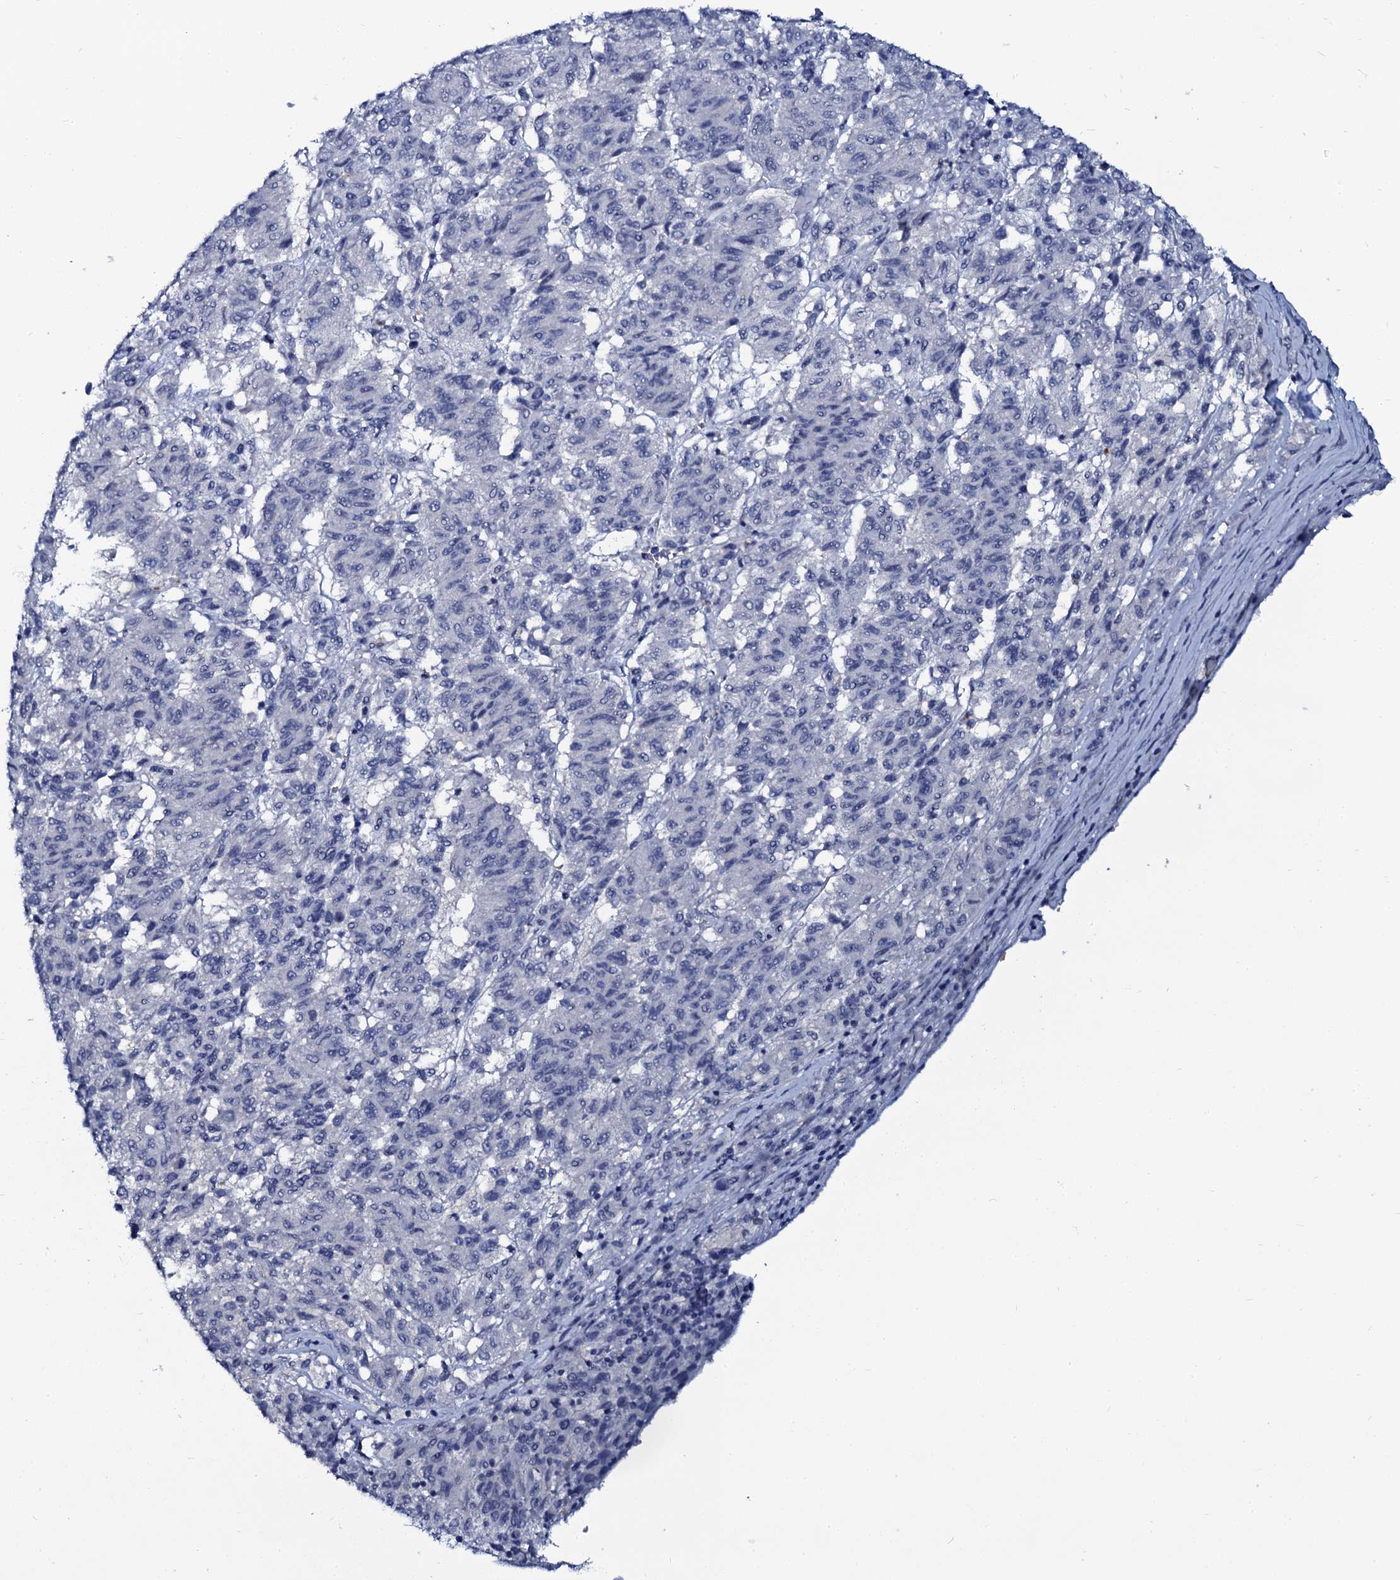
{"staining": {"intensity": "negative", "quantity": "none", "location": "none"}, "tissue": "melanoma", "cell_type": "Tumor cells", "image_type": "cancer", "snomed": [{"axis": "morphology", "description": "Malignant melanoma, Metastatic site"}, {"axis": "topography", "description": "Lung"}], "caption": "IHC of human melanoma shows no positivity in tumor cells.", "gene": "C10orf88", "patient": {"sex": "male", "age": 64}}